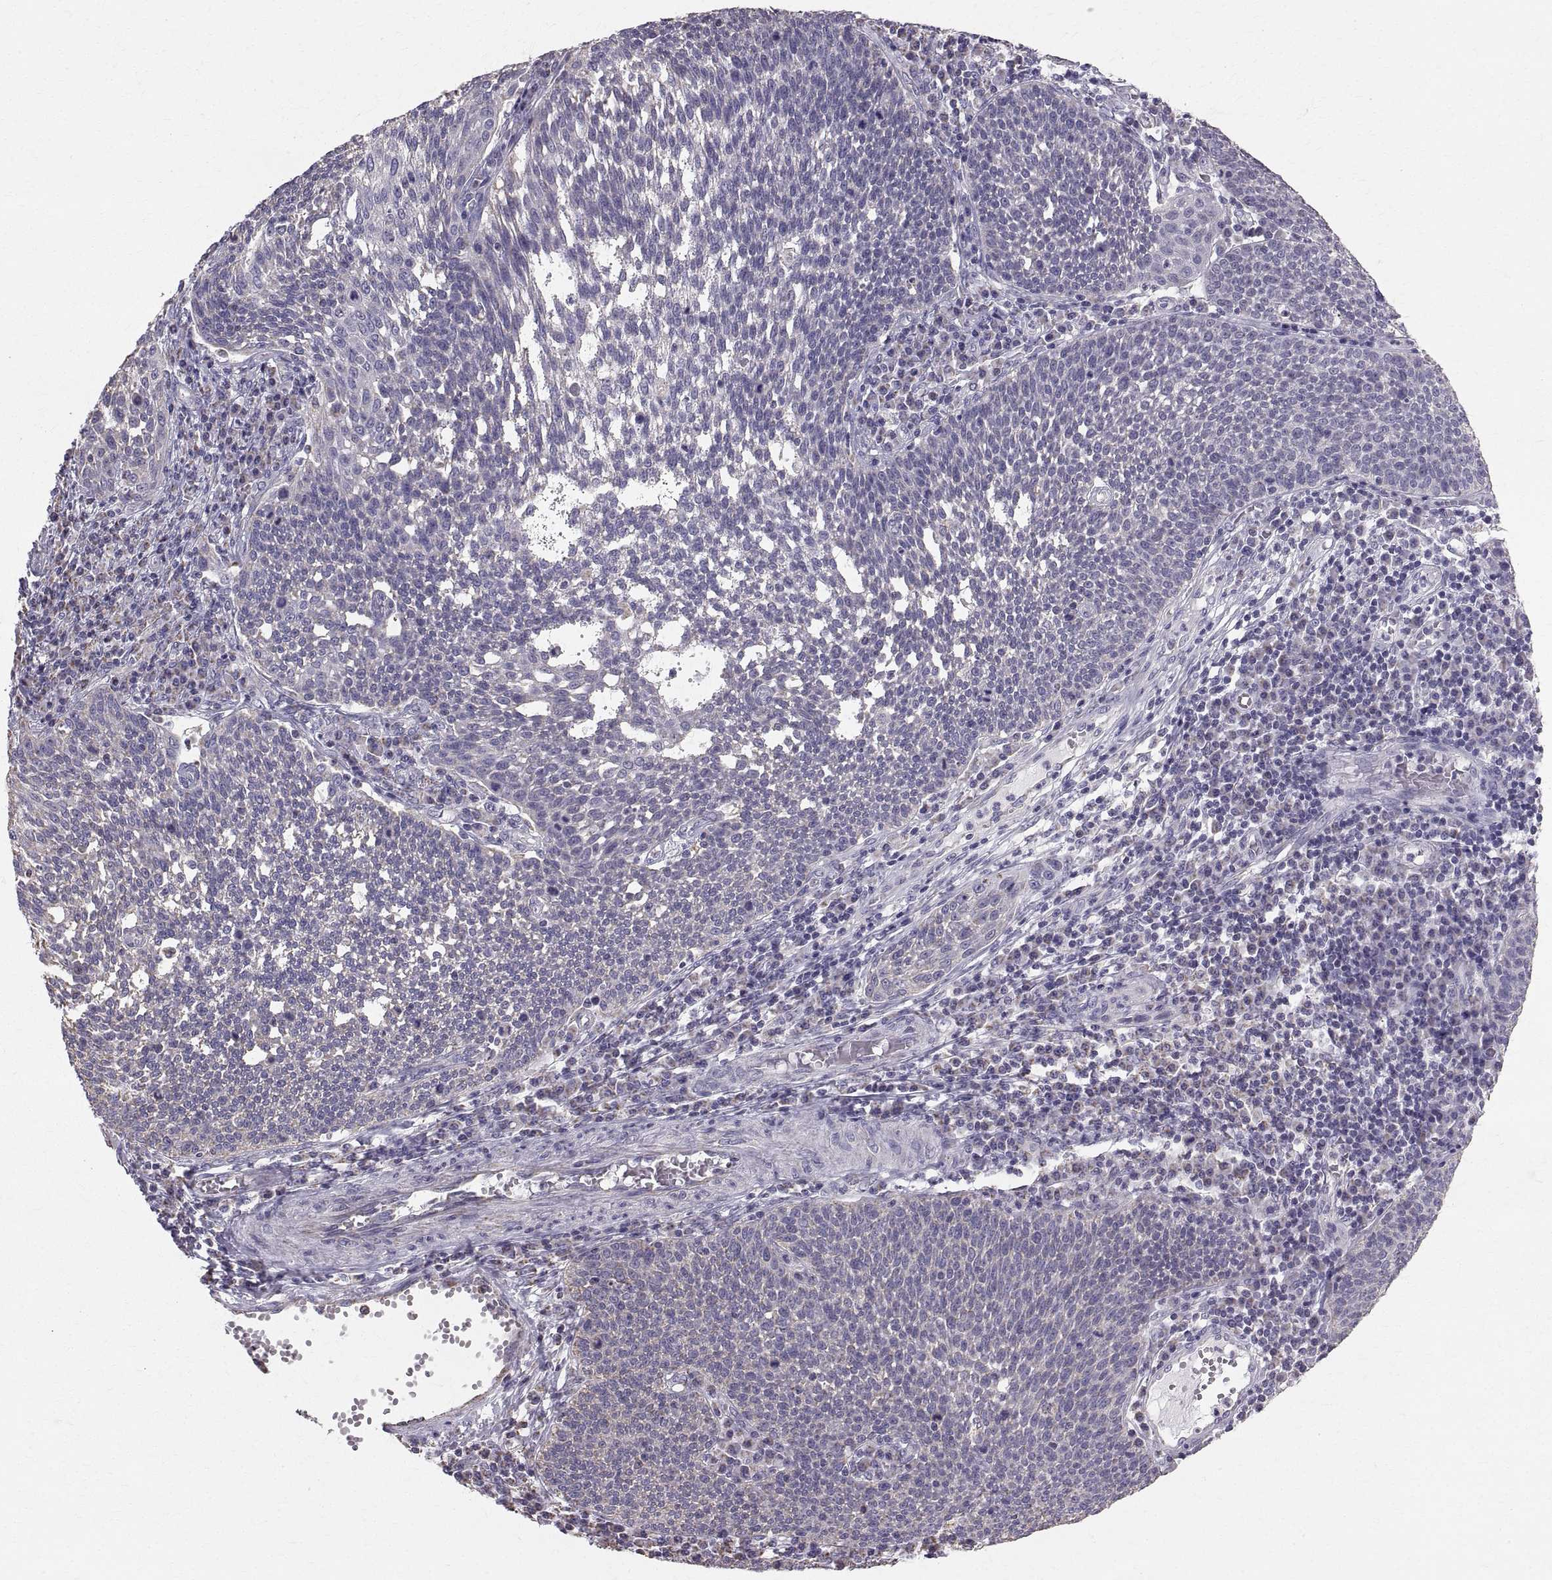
{"staining": {"intensity": "negative", "quantity": "none", "location": "none"}, "tissue": "cervical cancer", "cell_type": "Tumor cells", "image_type": "cancer", "snomed": [{"axis": "morphology", "description": "Squamous cell carcinoma, NOS"}, {"axis": "topography", "description": "Cervix"}], "caption": "The histopathology image displays no significant expression in tumor cells of cervical squamous cell carcinoma.", "gene": "STMND1", "patient": {"sex": "female", "age": 34}}